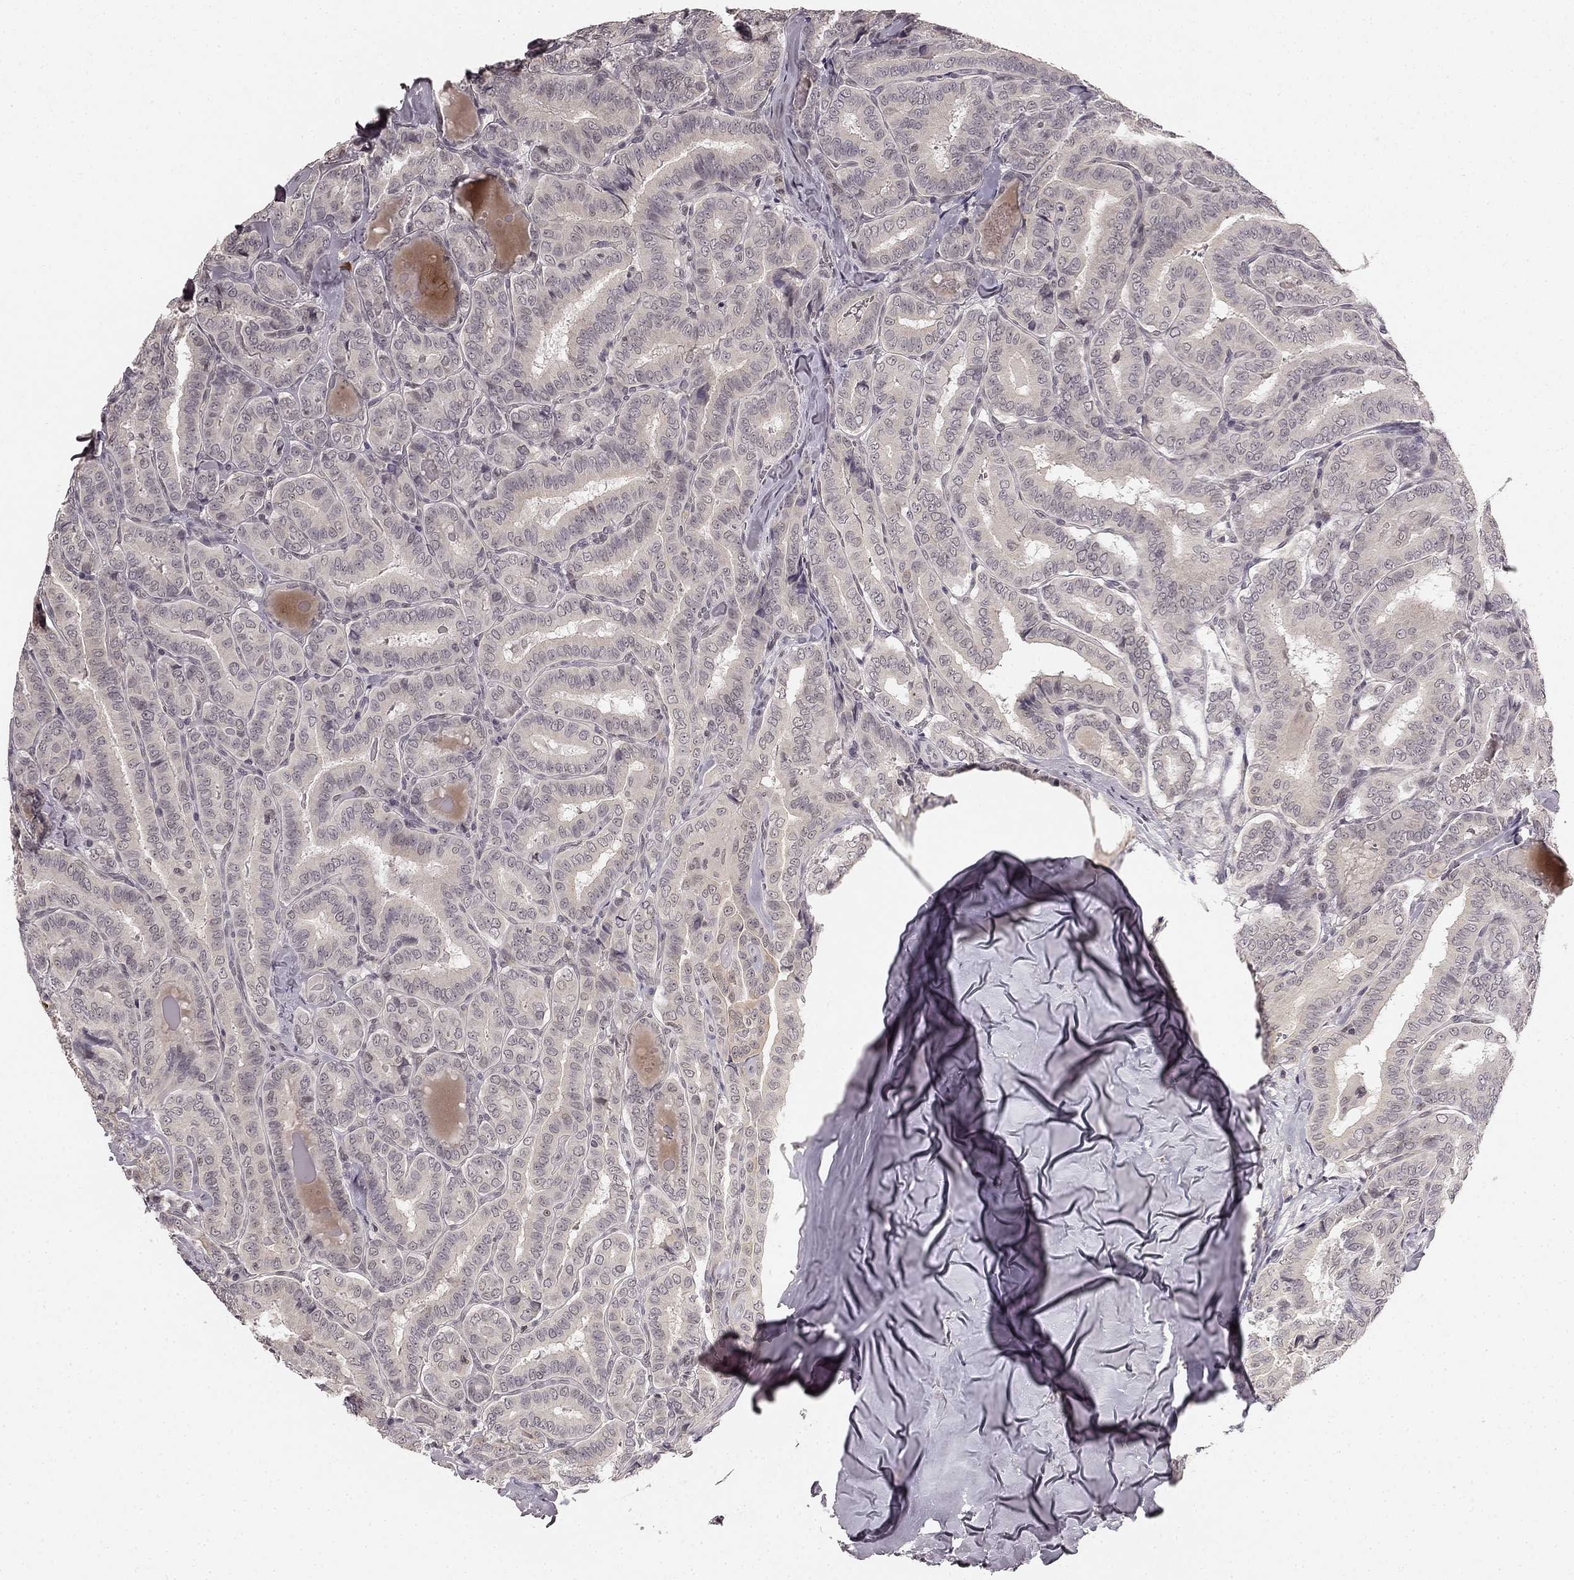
{"staining": {"intensity": "weak", "quantity": "<25%", "location": "cytoplasmic/membranous"}, "tissue": "thyroid cancer", "cell_type": "Tumor cells", "image_type": "cancer", "snomed": [{"axis": "morphology", "description": "Papillary adenocarcinoma, NOS"}, {"axis": "morphology", "description": "Papillary adenoma metastatic"}, {"axis": "topography", "description": "Thyroid gland"}], "caption": "Human thyroid cancer (papillary adenoma metastatic) stained for a protein using immunohistochemistry reveals no expression in tumor cells.", "gene": "HCN4", "patient": {"sex": "female", "age": 50}}